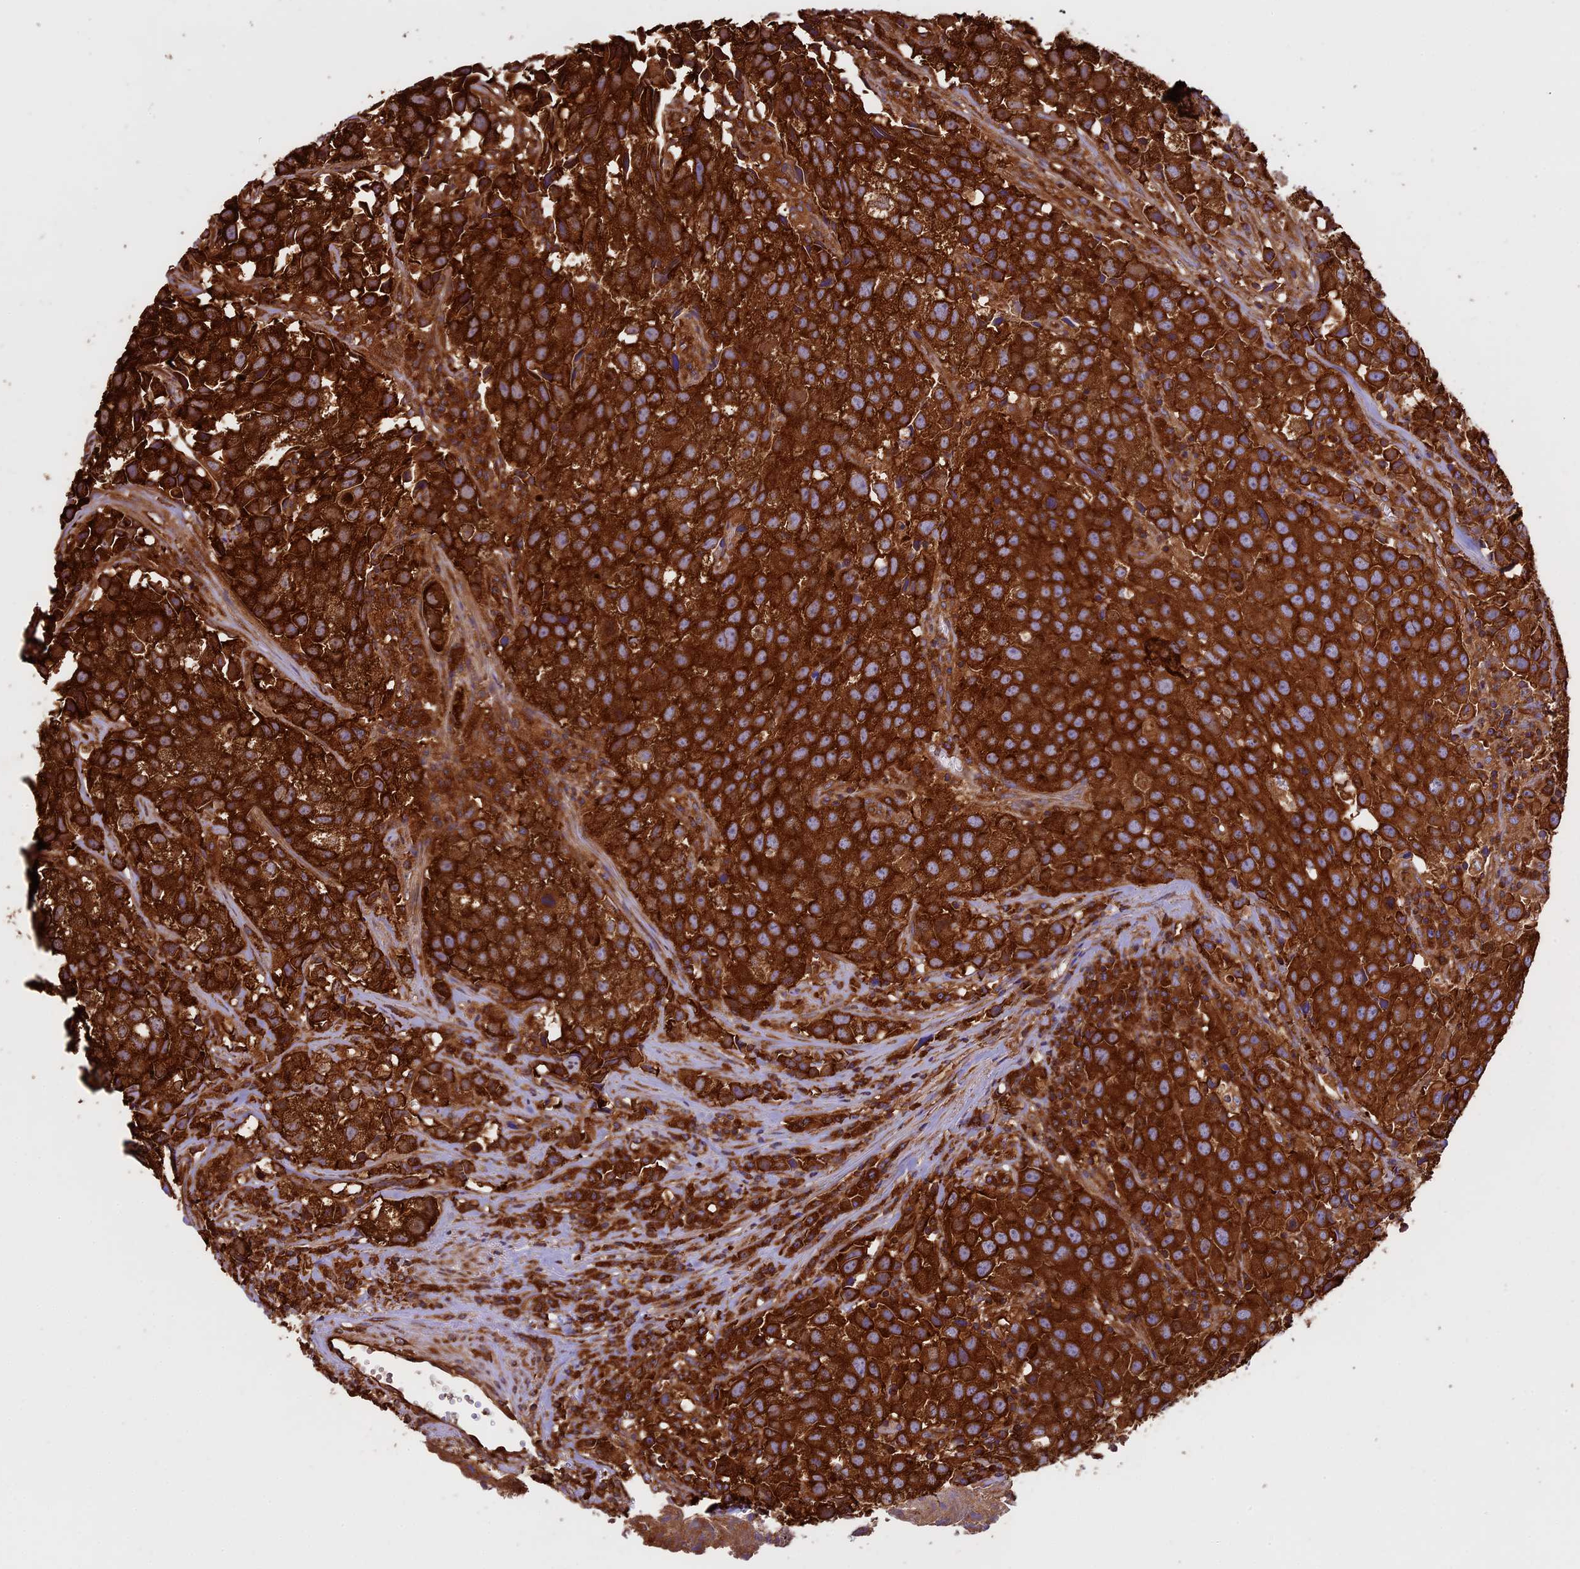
{"staining": {"intensity": "strong", "quantity": ">75%", "location": "cytoplasmic/membranous"}, "tissue": "urothelial cancer", "cell_type": "Tumor cells", "image_type": "cancer", "snomed": [{"axis": "morphology", "description": "Urothelial carcinoma, High grade"}, {"axis": "topography", "description": "Urinary bladder"}], "caption": "This photomicrograph demonstrates urothelial carcinoma (high-grade) stained with IHC to label a protein in brown. The cytoplasmic/membranous of tumor cells show strong positivity for the protein. Nuclei are counter-stained blue.", "gene": "KARS1", "patient": {"sex": "female", "age": 75}}